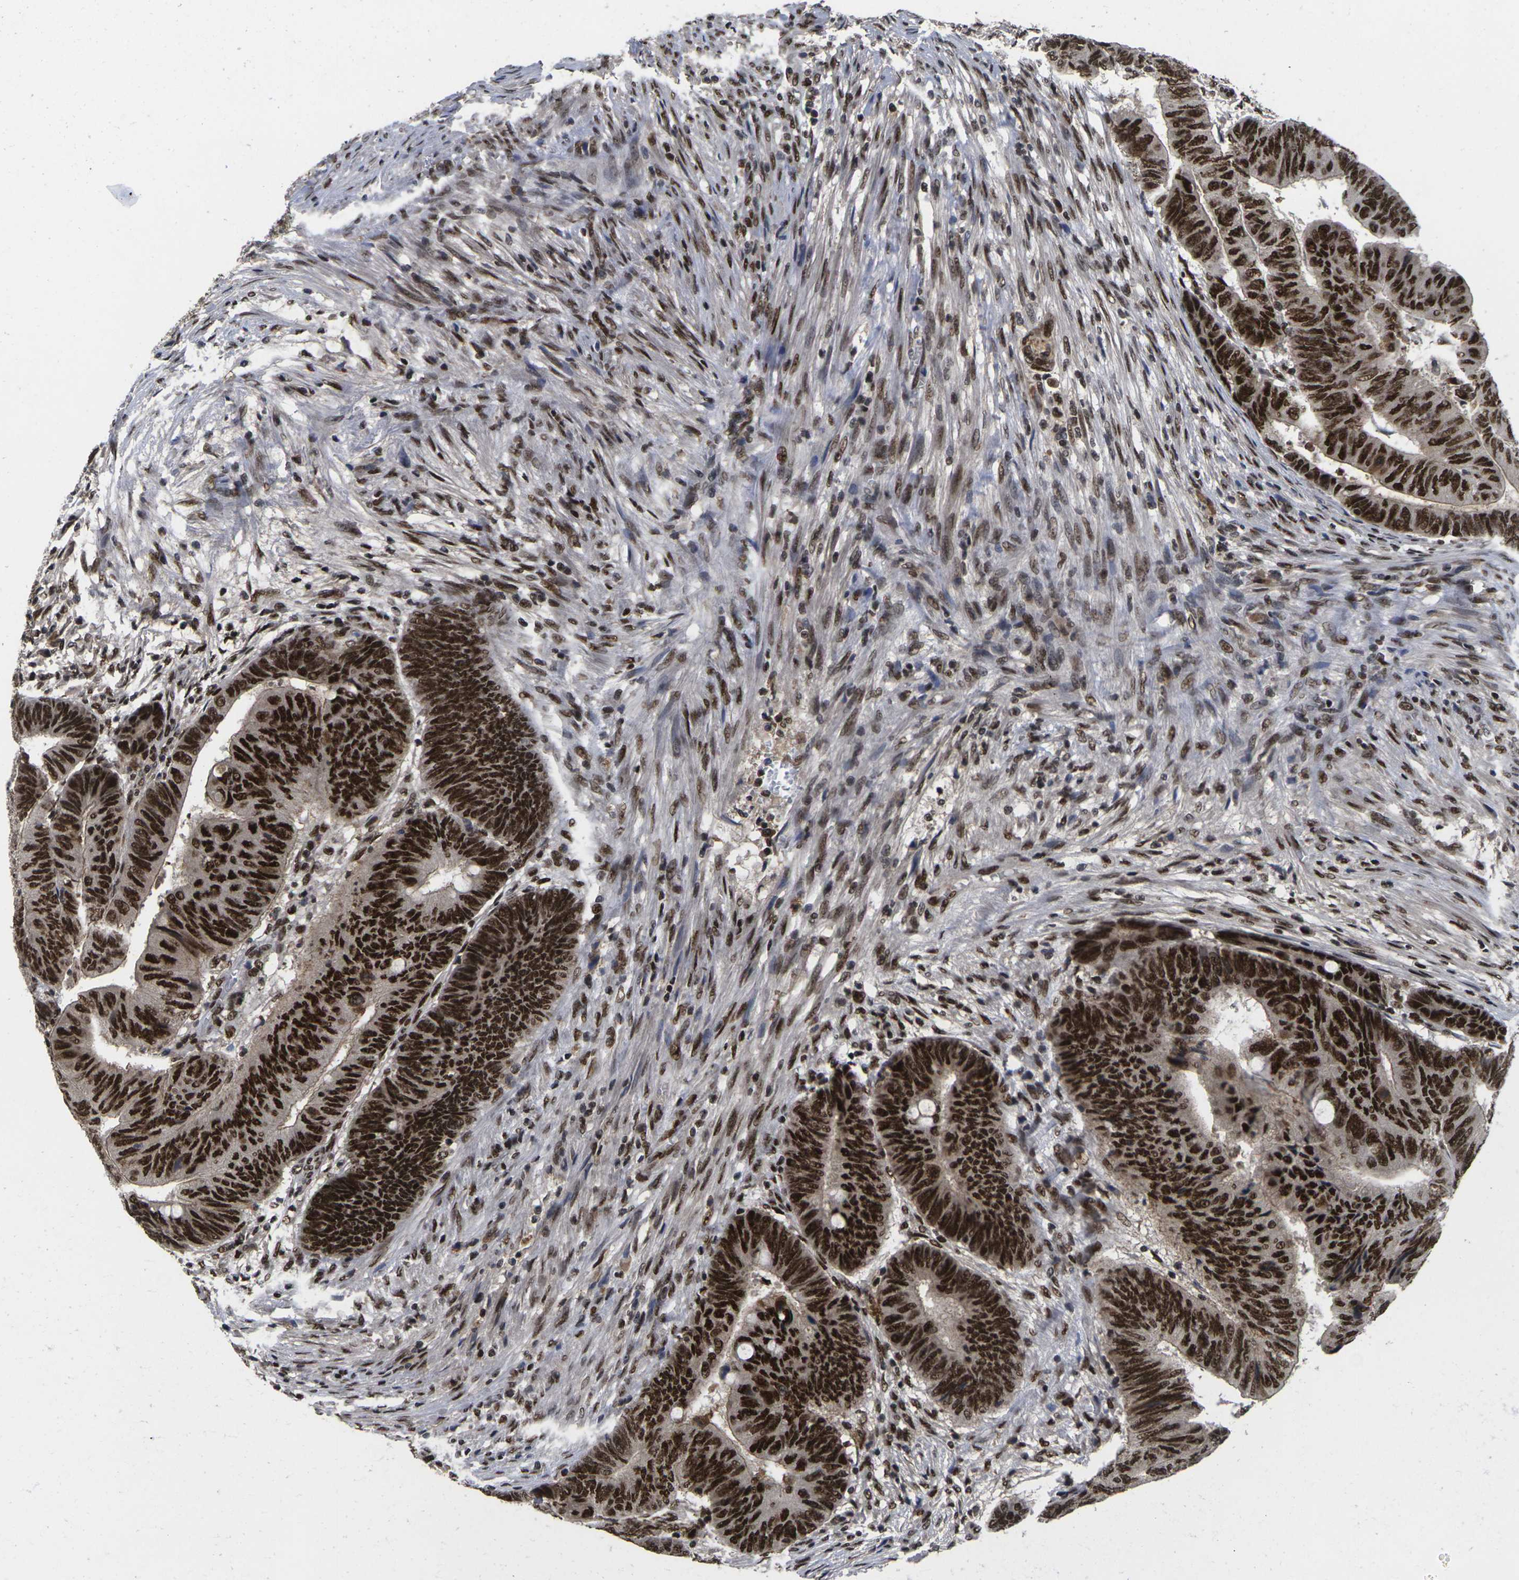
{"staining": {"intensity": "strong", "quantity": ">75%", "location": "nuclear"}, "tissue": "colorectal cancer", "cell_type": "Tumor cells", "image_type": "cancer", "snomed": [{"axis": "morphology", "description": "Normal tissue, NOS"}, {"axis": "morphology", "description": "Adenocarcinoma, NOS"}, {"axis": "topography", "description": "Rectum"}, {"axis": "topography", "description": "Peripheral nerve tissue"}], "caption": "Protein positivity by immunohistochemistry (IHC) reveals strong nuclear staining in about >75% of tumor cells in colorectal cancer (adenocarcinoma). The staining was performed using DAB (3,3'-diaminobenzidine), with brown indicating positive protein expression. Nuclei are stained blue with hematoxylin.", "gene": "GTF2E1", "patient": {"sex": "male", "age": 92}}